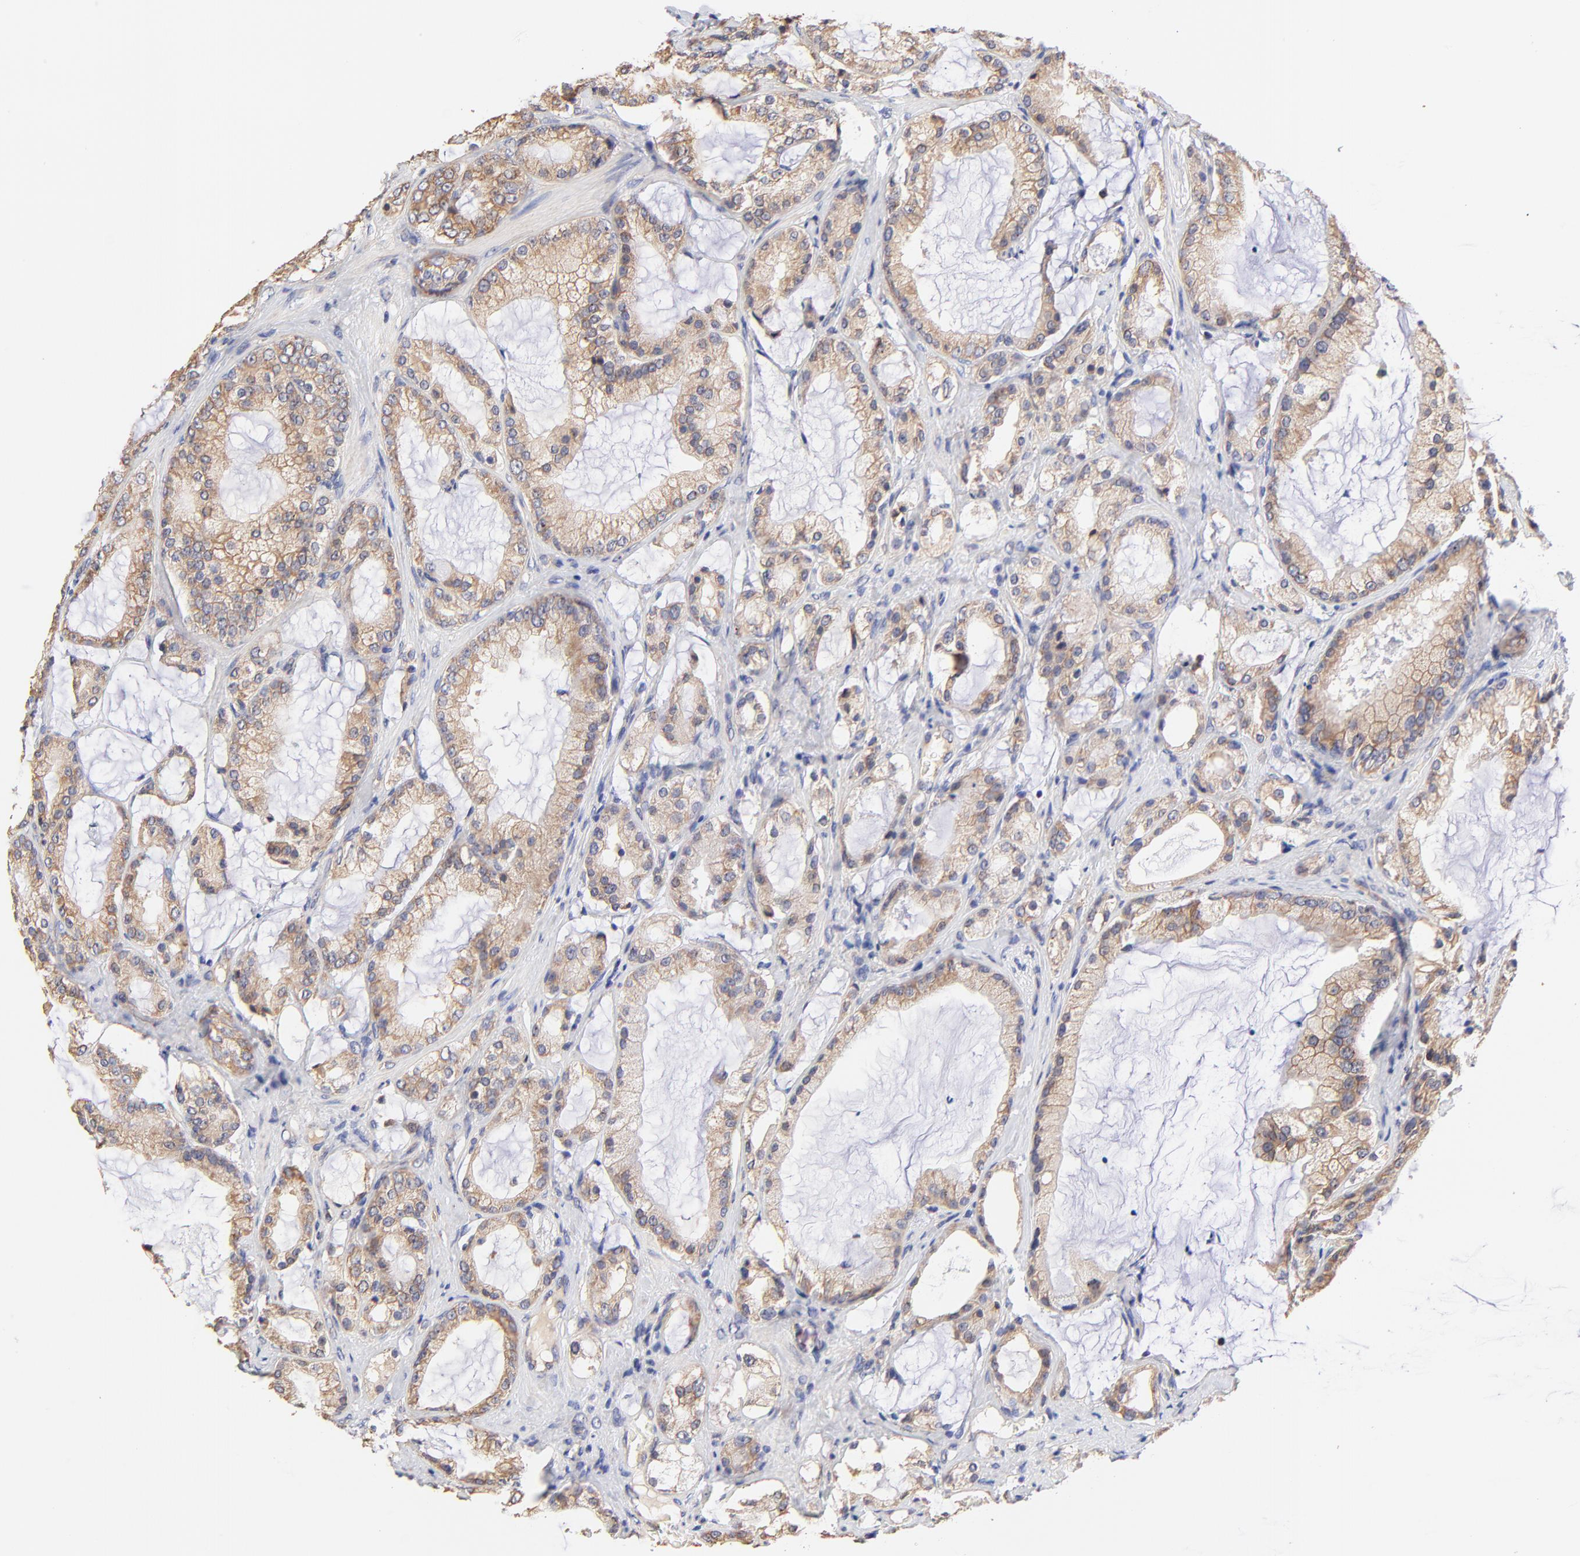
{"staining": {"intensity": "moderate", "quantity": ">75%", "location": "cytoplasmic/membranous"}, "tissue": "prostate cancer", "cell_type": "Tumor cells", "image_type": "cancer", "snomed": [{"axis": "morphology", "description": "Adenocarcinoma, Medium grade"}, {"axis": "topography", "description": "Prostate"}], "caption": "Tumor cells exhibit moderate cytoplasmic/membranous expression in about >75% of cells in prostate cancer. The staining was performed using DAB (3,3'-diaminobenzidine), with brown indicating positive protein expression. Nuclei are stained blue with hematoxylin.", "gene": "PTK7", "patient": {"sex": "male", "age": 70}}